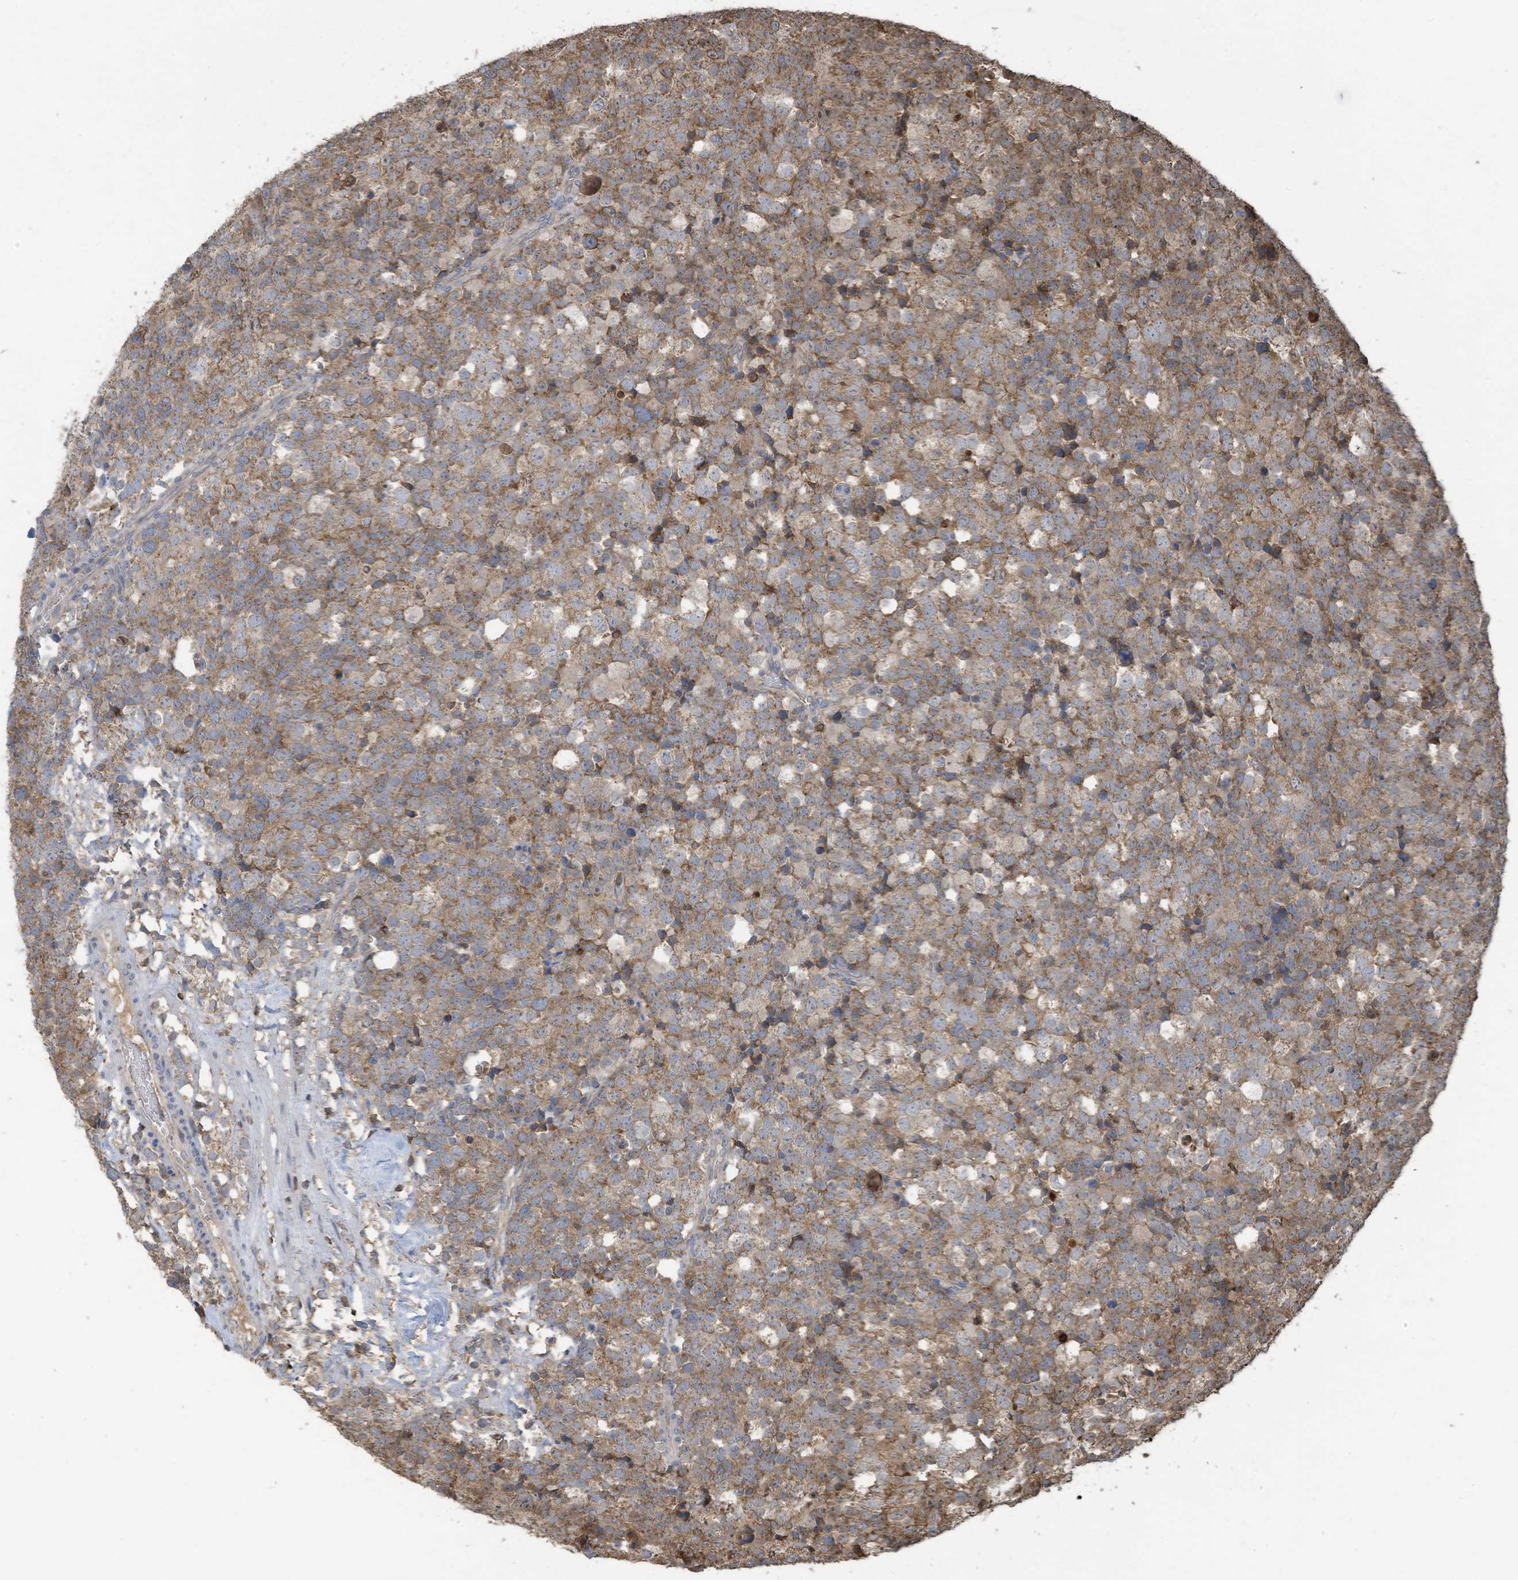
{"staining": {"intensity": "moderate", "quantity": ">75%", "location": "cytoplasmic/membranous"}, "tissue": "testis cancer", "cell_type": "Tumor cells", "image_type": "cancer", "snomed": [{"axis": "morphology", "description": "Seminoma, NOS"}, {"axis": "topography", "description": "Testis"}], "caption": "Tumor cells show medium levels of moderate cytoplasmic/membranous positivity in approximately >75% of cells in human testis cancer.", "gene": "COX10", "patient": {"sex": "male", "age": 71}}